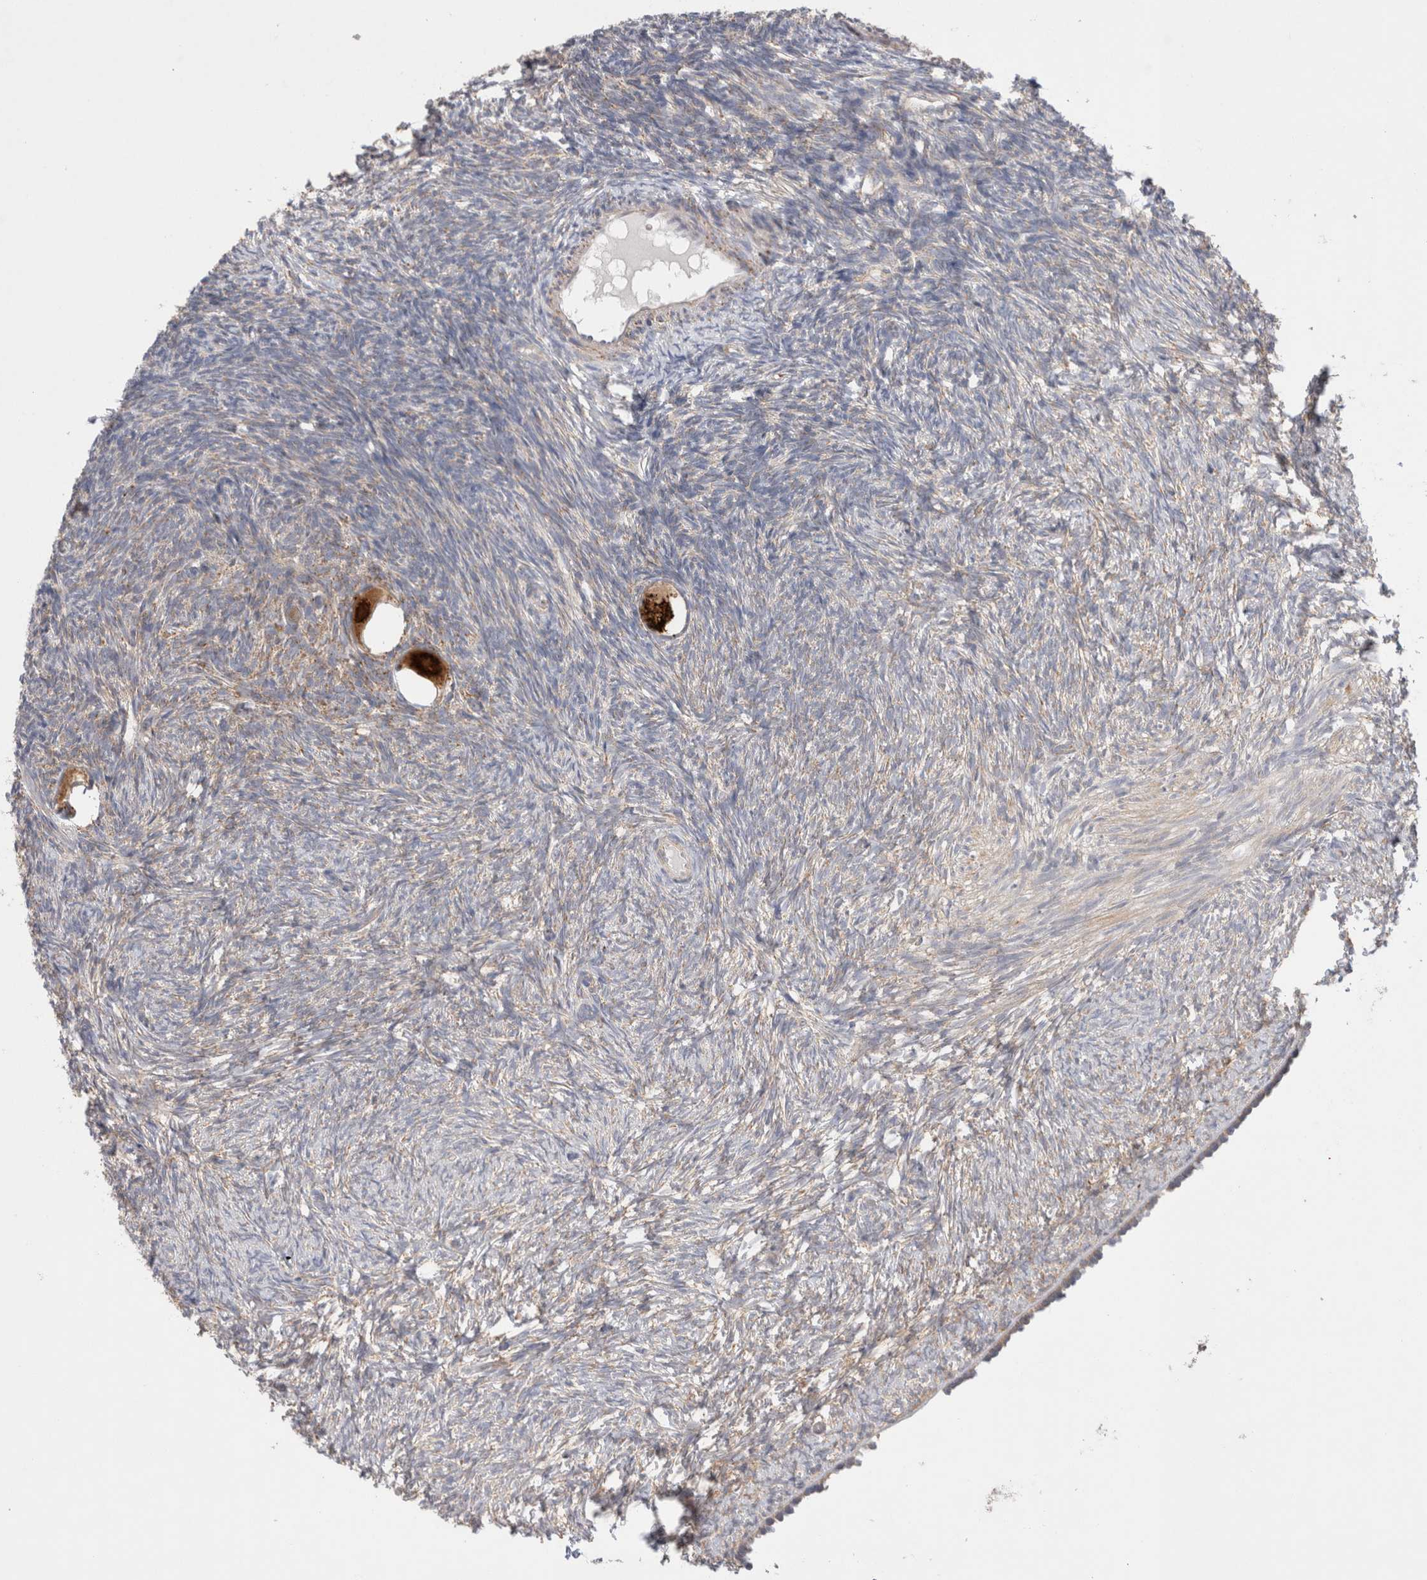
{"staining": {"intensity": "strong", "quantity": ">75%", "location": "cytoplasmic/membranous"}, "tissue": "ovary", "cell_type": "Follicle cells", "image_type": "normal", "snomed": [{"axis": "morphology", "description": "Normal tissue, NOS"}, {"axis": "topography", "description": "Ovary"}], "caption": "IHC (DAB) staining of benign human ovary exhibits strong cytoplasmic/membranous protein positivity in approximately >75% of follicle cells.", "gene": "NDOR1", "patient": {"sex": "female", "age": 34}}